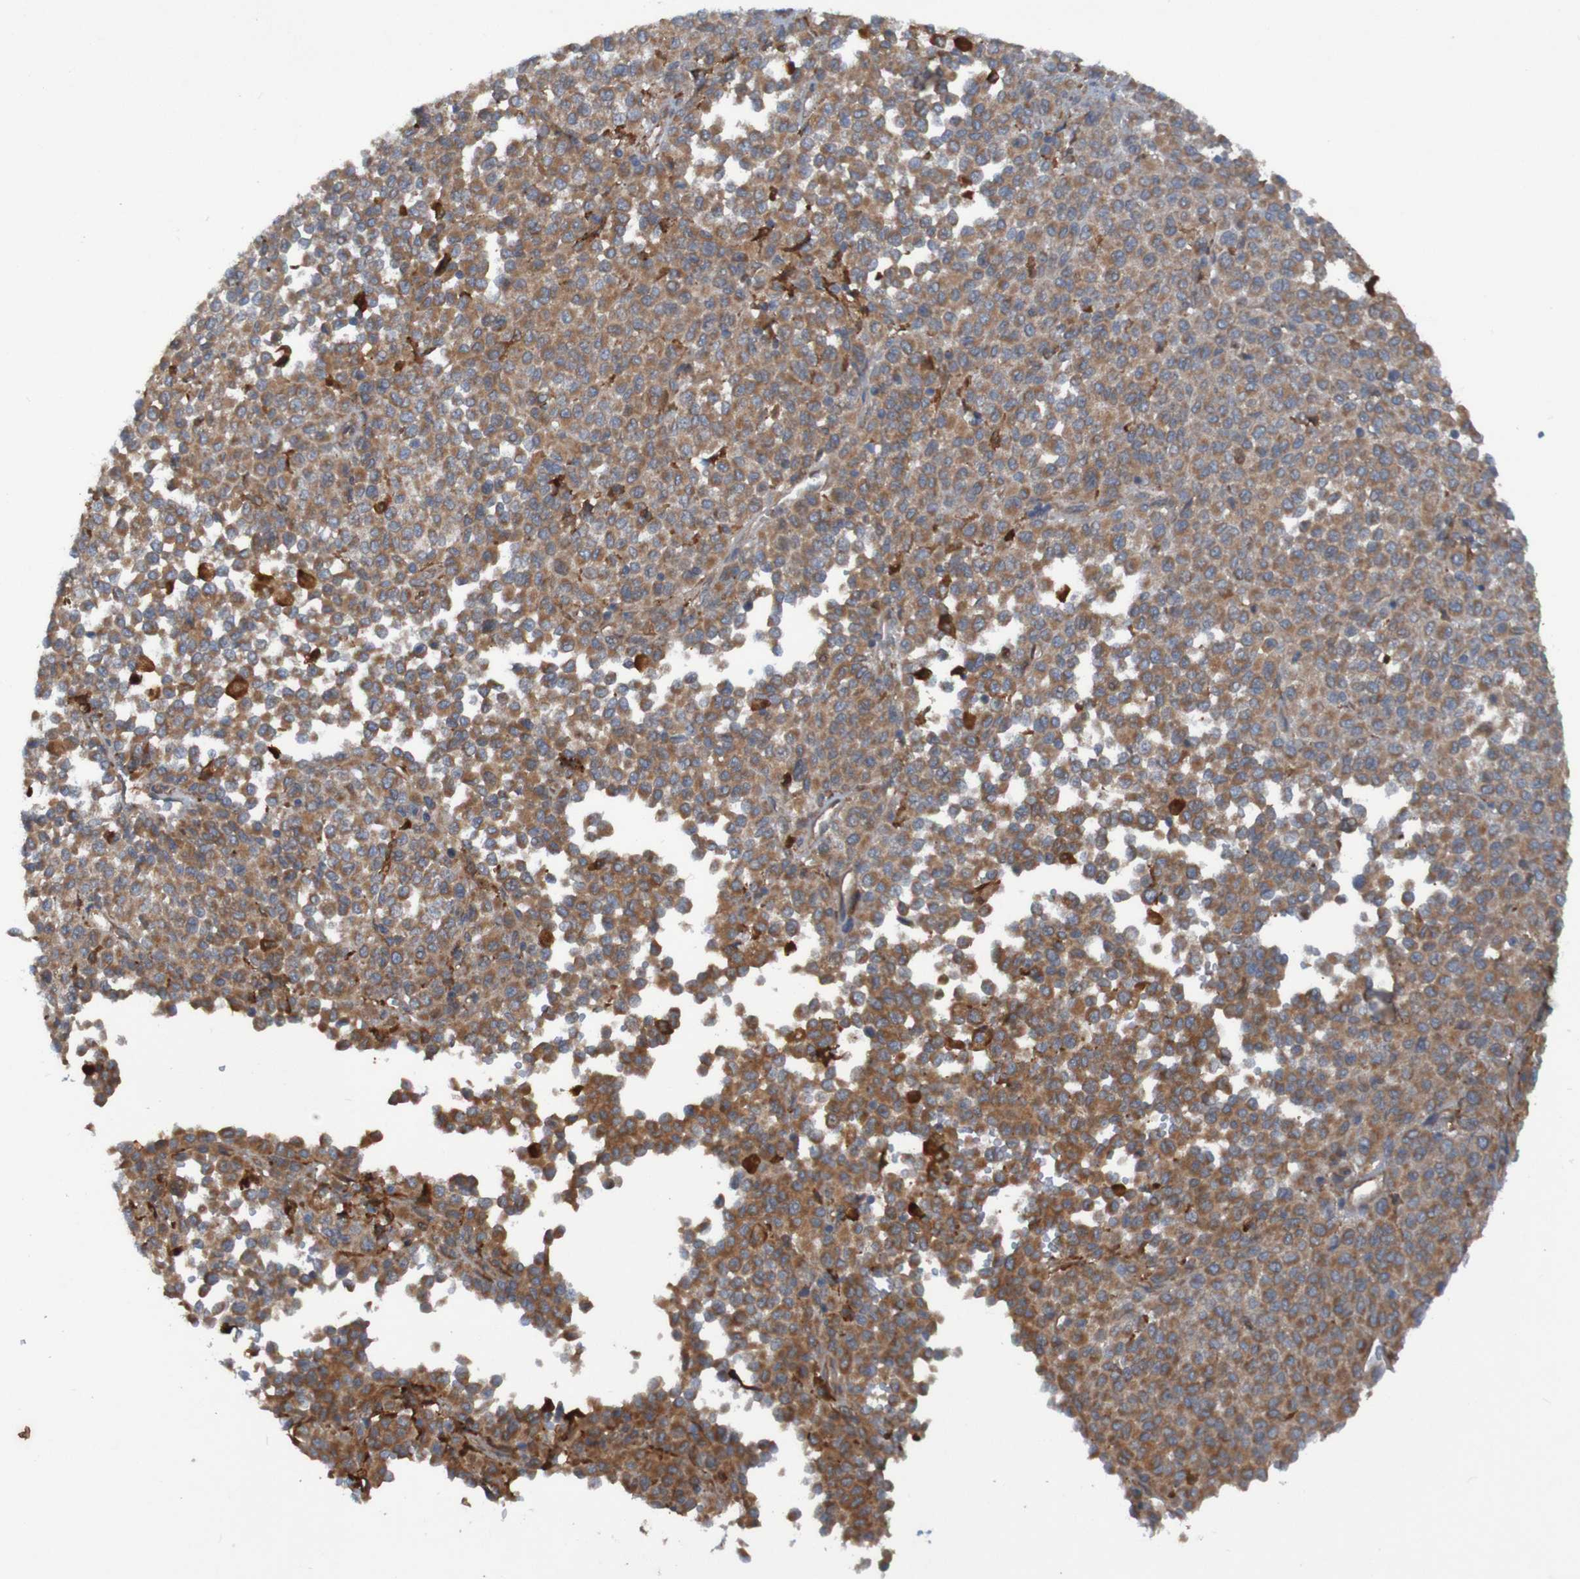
{"staining": {"intensity": "moderate", "quantity": ">75%", "location": "cytoplasmic/membranous"}, "tissue": "melanoma", "cell_type": "Tumor cells", "image_type": "cancer", "snomed": [{"axis": "morphology", "description": "Malignant melanoma, Metastatic site"}, {"axis": "topography", "description": "Pancreas"}], "caption": "A brown stain highlights moderate cytoplasmic/membranous positivity of a protein in malignant melanoma (metastatic site) tumor cells.", "gene": "DNAJC4", "patient": {"sex": "female", "age": 30}}